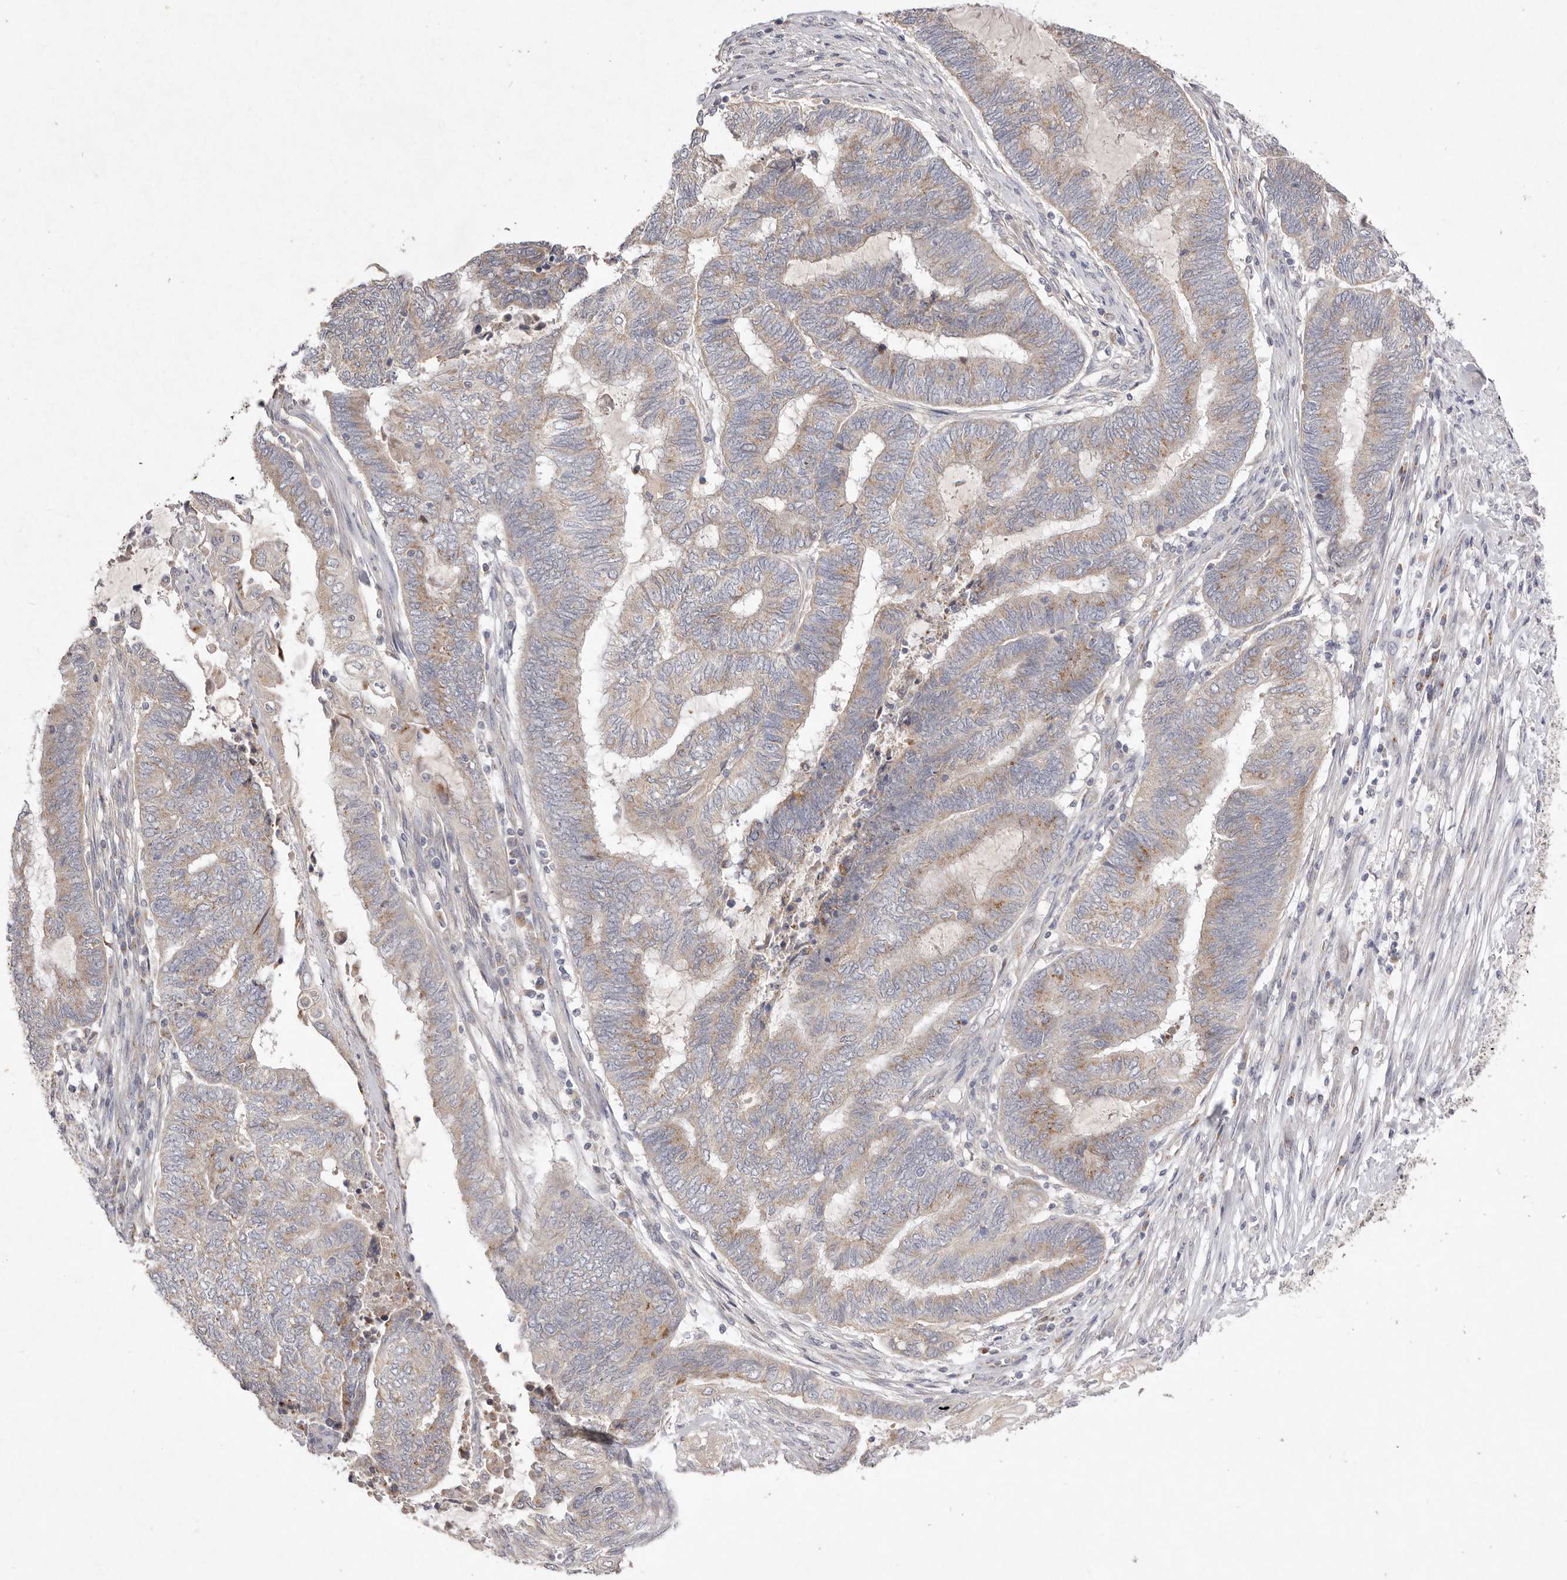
{"staining": {"intensity": "weak", "quantity": ">75%", "location": "cytoplasmic/membranous"}, "tissue": "endometrial cancer", "cell_type": "Tumor cells", "image_type": "cancer", "snomed": [{"axis": "morphology", "description": "Adenocarcinoma, NOS"}, {"axis": "topography", "description": "Uterus"}, {"axis": "topography", "description": "Endometrium"}], "caption": "Protein positivity by immunohistochemistry shows weak cytoplasmic/membranous positivity in approximately >75% of tumor cells in adenocarcinoma (endometrial). (brown staining indicates protein expression, while blue staining denotes nuclei).", "gene": "USP24", "patient": {"sex": "female", "age": 70}}